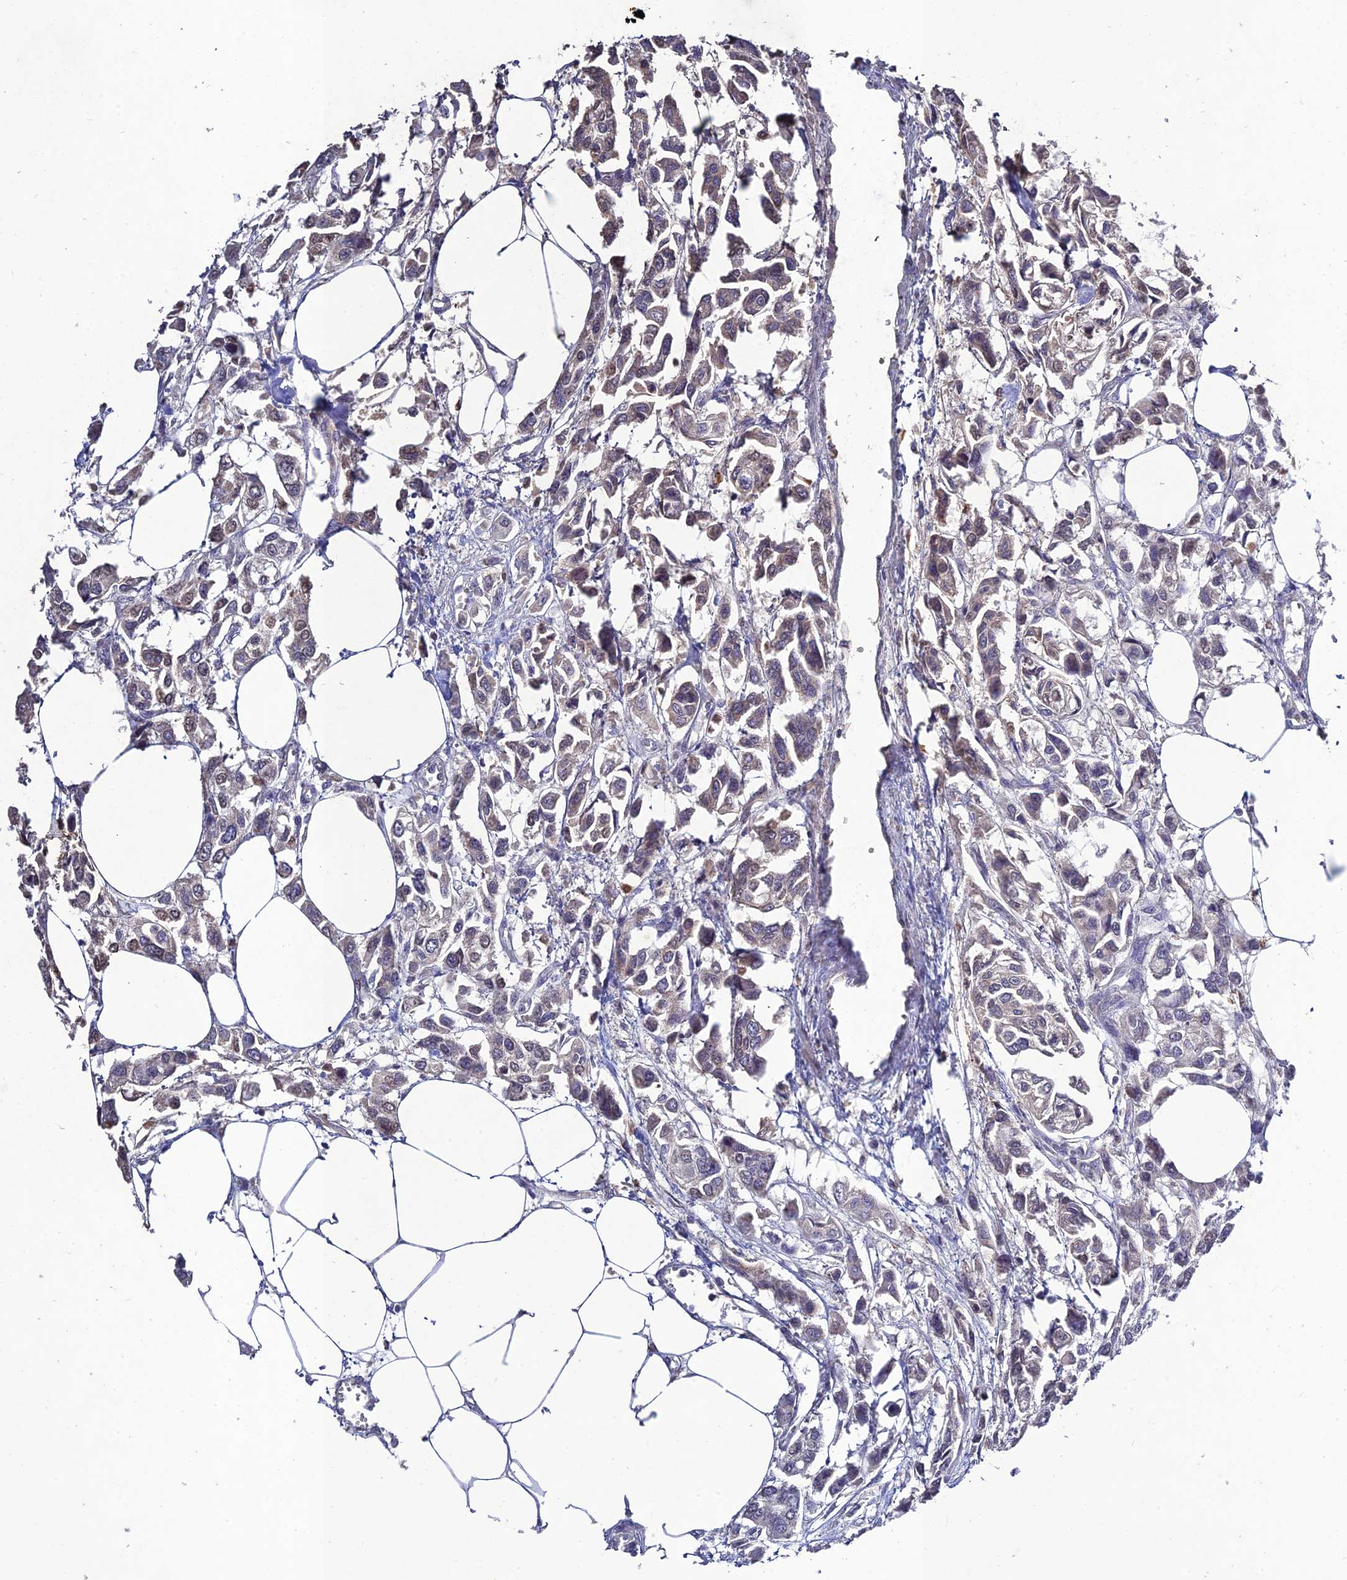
{"staining": {"intensity": "negative", "quantity": "none", "location": "none"}, "tissue": "urothelial cancer", "cell_type": "Tumor cells", "image_type": "cancer", "snomed": [{"axis": "morphology", "description": "Urothelial carcinoma, High grade"}, {"axis": "topography", "description": "Urinary bladder"}], "caption": "Tumor cells are negative for brown protein staining in urothelial cancer. The staining was performed using DAB (3,3'-diaminobenzidine) to visualize the protein expression in brown, while the nuclei were stained in blue with hematoxylin (Magnification: 20x).", "gene": "CHST5", "patient": {"sex": "male", "age": 67}}